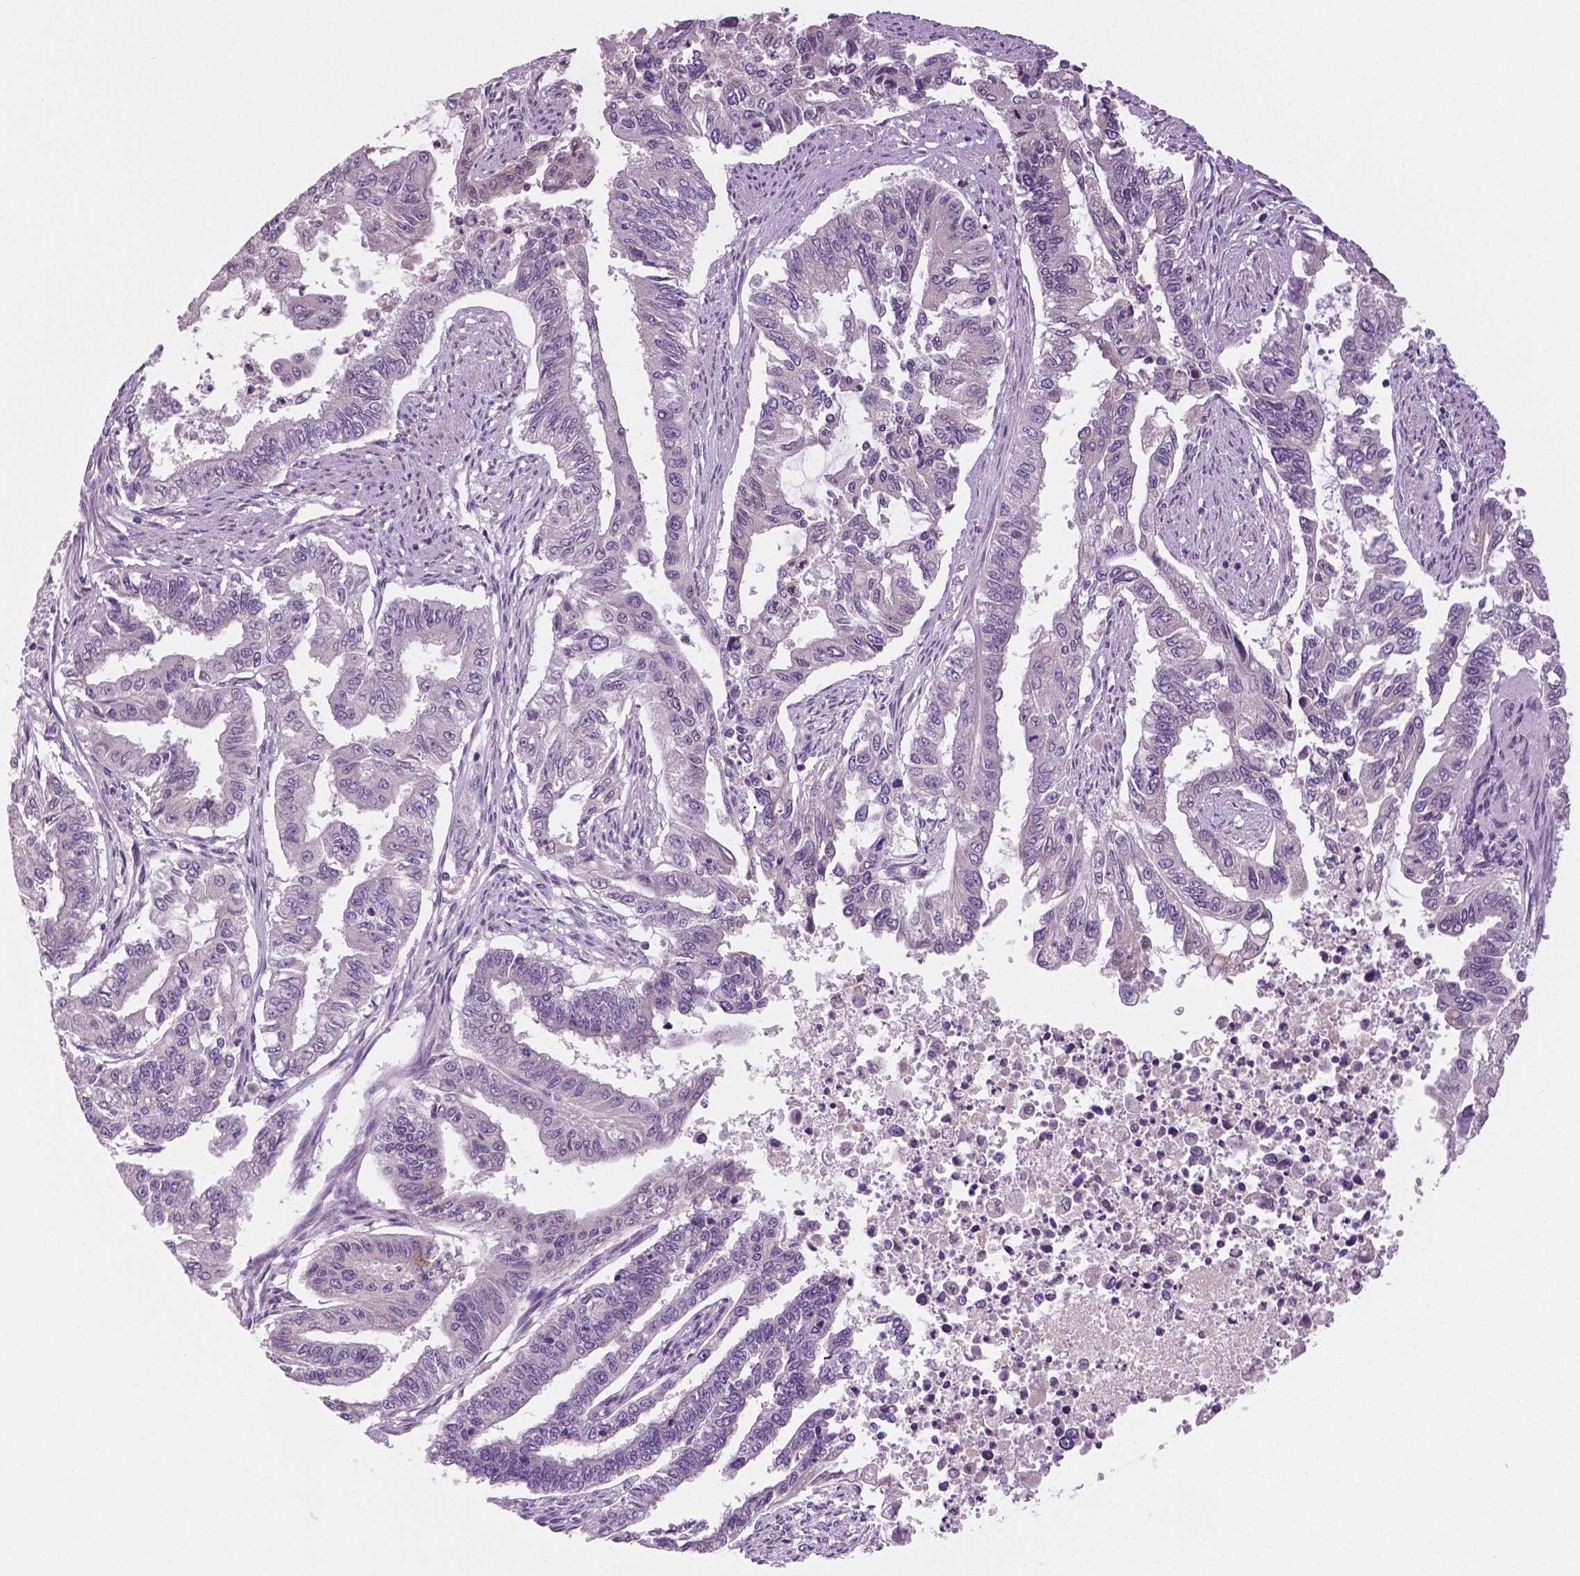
{"staining": {"intensity": "negative", "quantity": "none", "location": "none"}, "tissue": "endometrial cancer", "cell_type": "Tumor cells", "image_type": "cancer", "snomed": [{"axis": "morphology", "description": "Adenocarcinoma, NOS"}, {"axis": "topography", "description": "Uterus"}], "caption": "An immunohistochemistry (IHC) photomicrograph of adenocarcinoma (endometrial) is shown. There is no staining in tumor cells of adenocarcinoma (endometrial). Nuclei are stained in blue.", "gene": "DNAH12", "patient": {"sex": "female", "age": 59}}